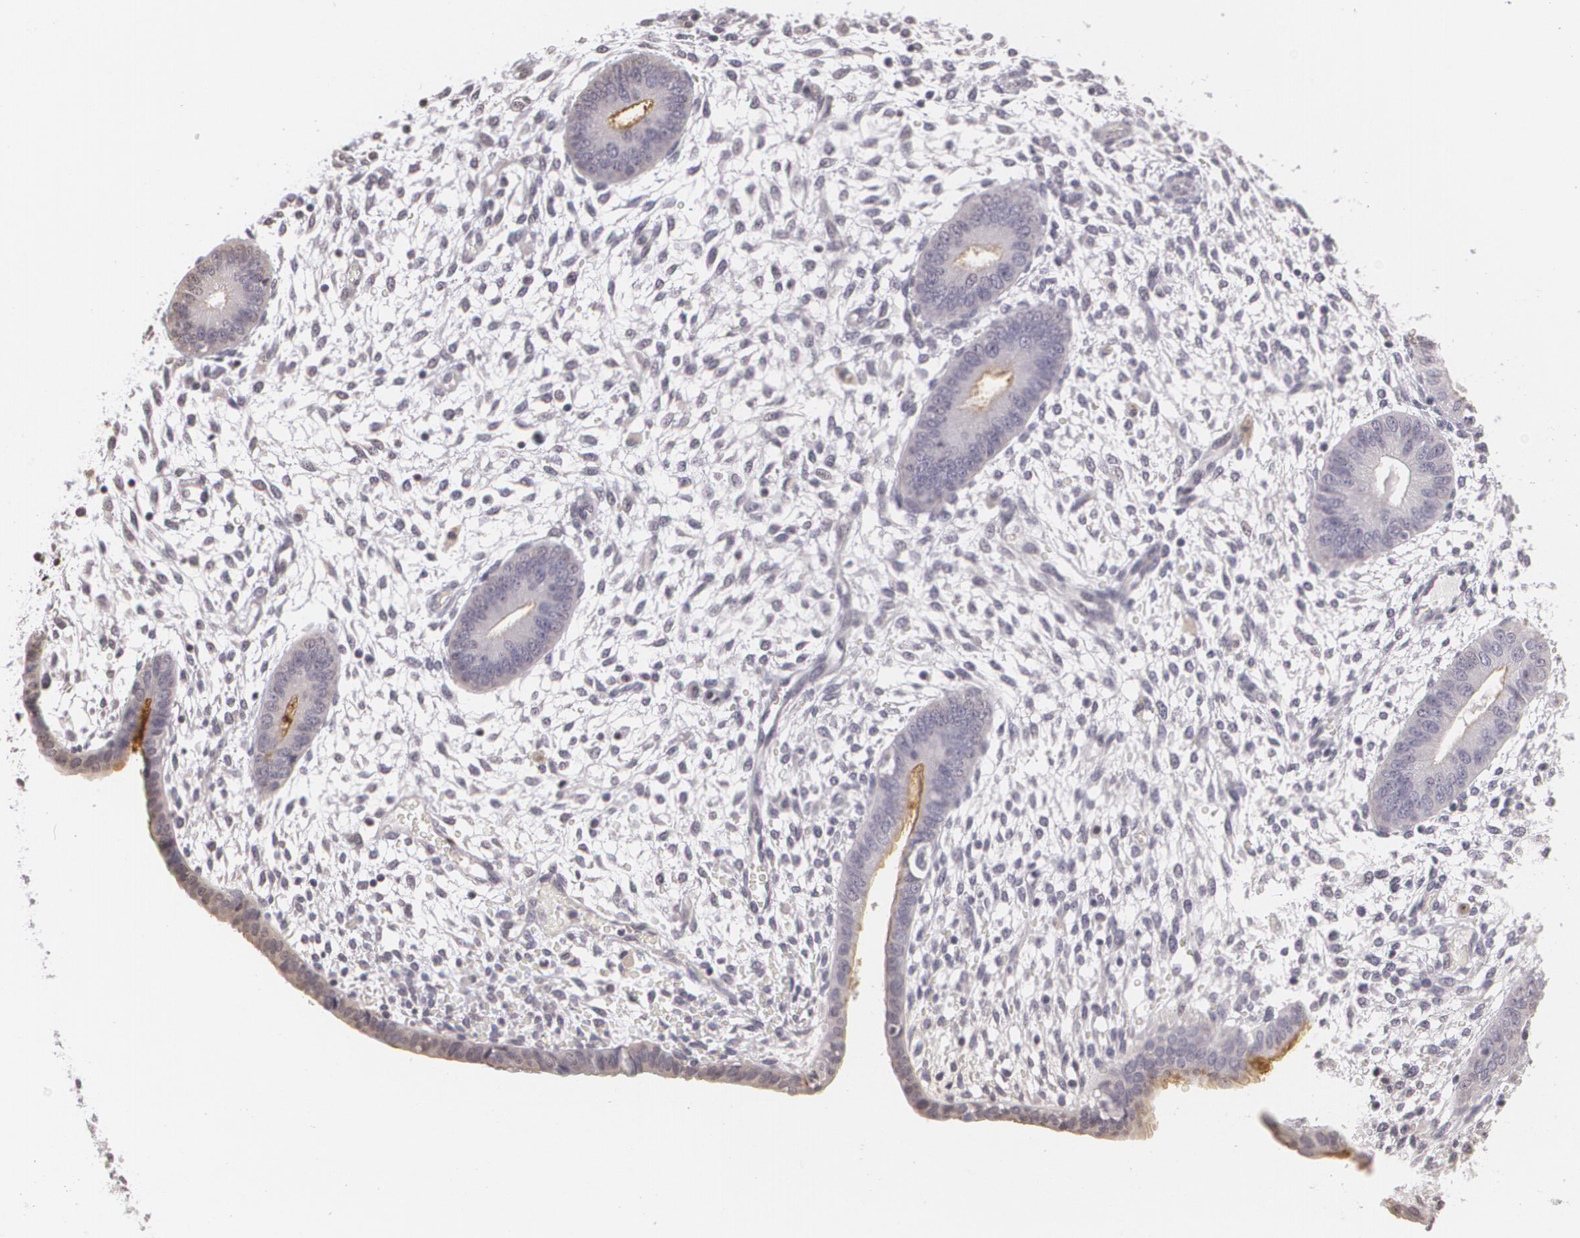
{"staining": {"intensity": "negative", "quantity": "none", "location": "none"}, "tissue": "endometrium", "cell_type": "Cells in endometrial stroma", "image_type": "normal", "snomed": [{"axis": "morphology", "description": "Normal tissue, NOS"}, {"axis": "topography", "description": "Endometrium"}], "caption": "High magnification brightfield microscopy of benign endometrium stained with DAB (3,3'-diaminobenzidine) (brown) and counterstained with hematoxylin (blue): cells in endometrial stroma show no significant staining.", "gene": "MUC1", "patient": {"sex": "female", "age": 42}}